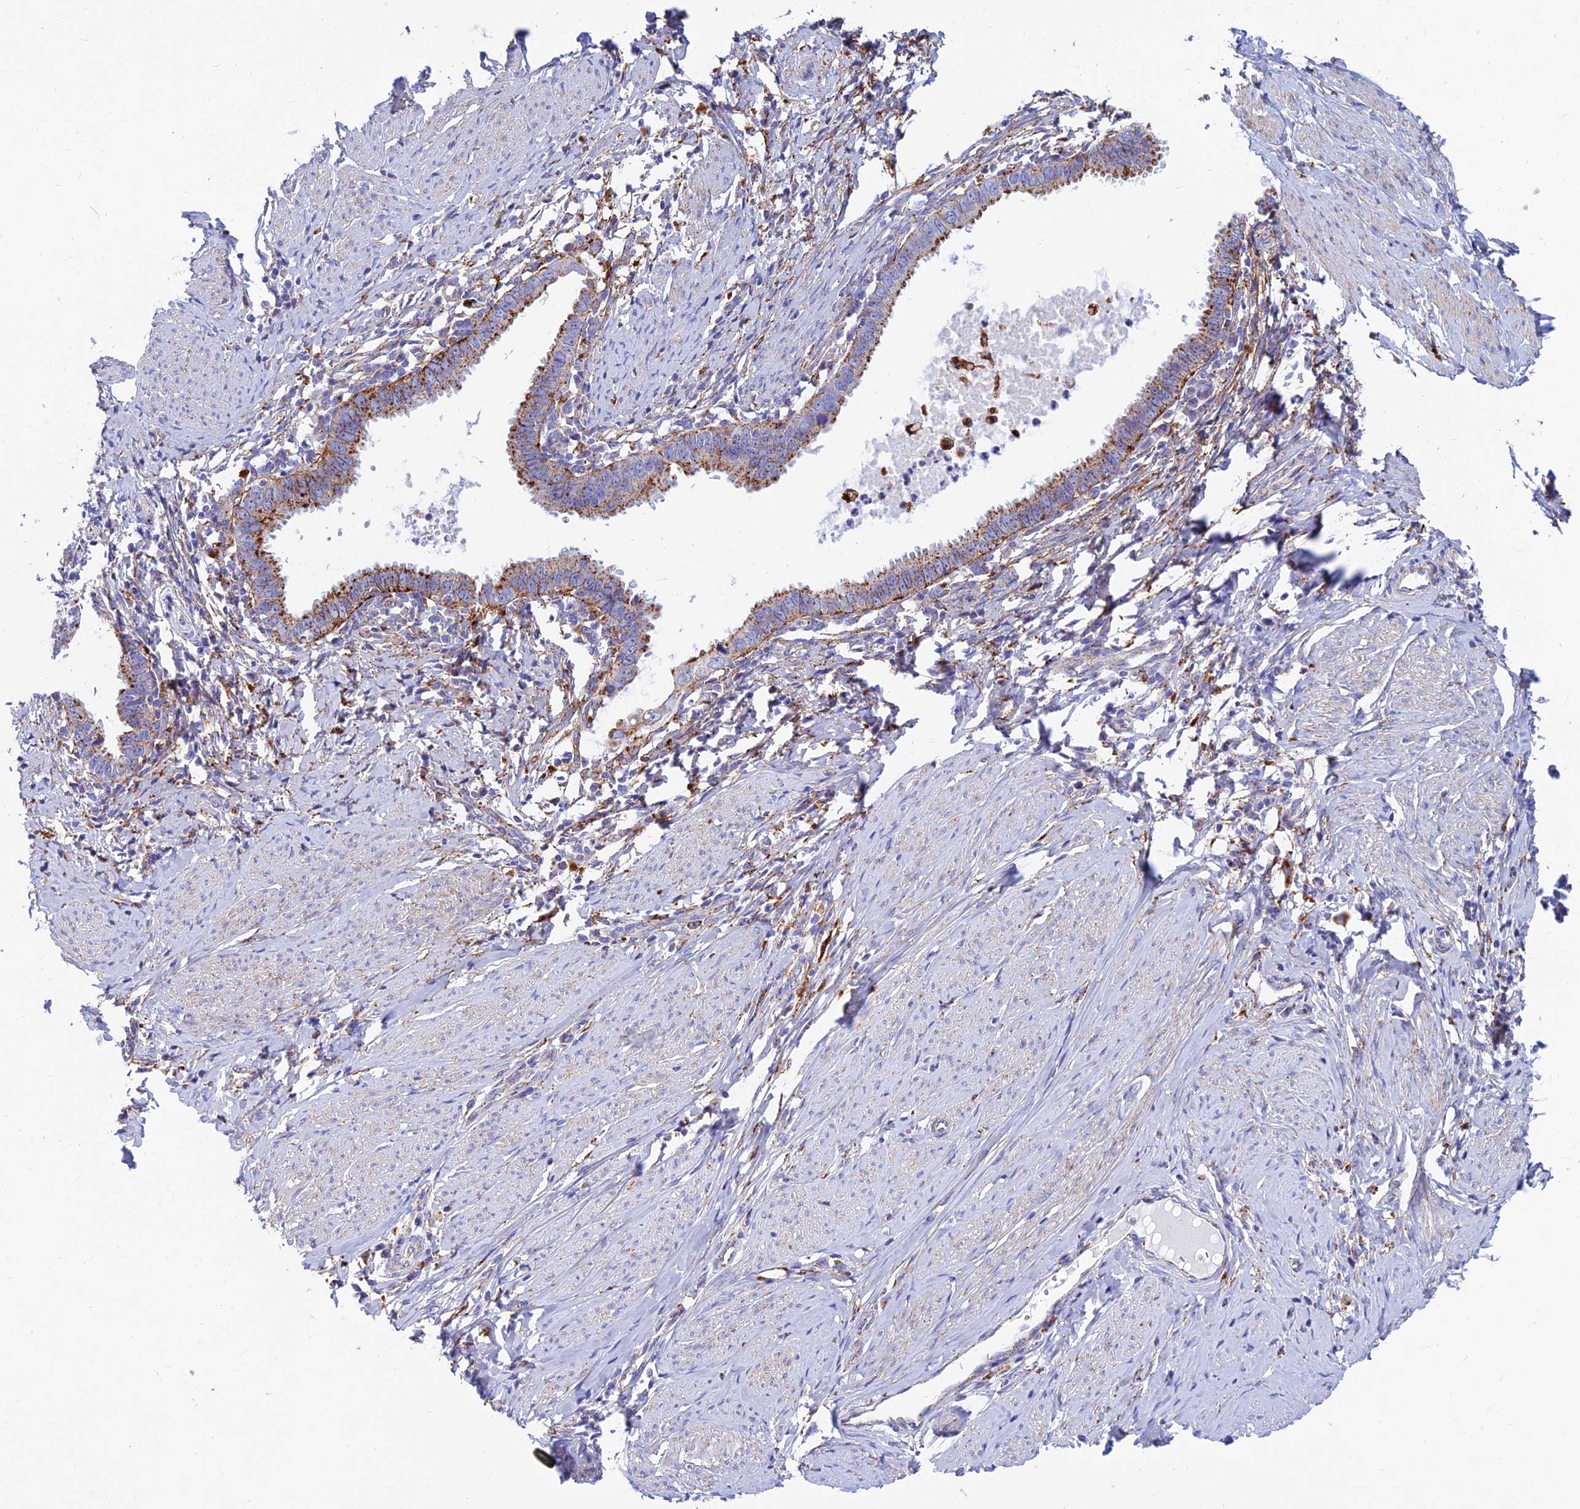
{"staining": {"intensity": "moderate", "quantity": ">75%", "location": "cytoplasmic/membranous"}, "tissue": "cervical cancer", "cell_type": "Tumor cells", "image_type": "cancer", "snomed": [{"axis": "morphology", "description": "Adenocarcinoma, NOS"}, {"axis": "topography", "description": "Cervix"}], "caption": "Protein expression analysis of human adenocarcinoma (cervical) reveals moderate cytoplasmic/membranous expression in approximately >75% of tumor cells.", "gene": "SPNS1", "patient": {"sex": "female", "age": 36}}